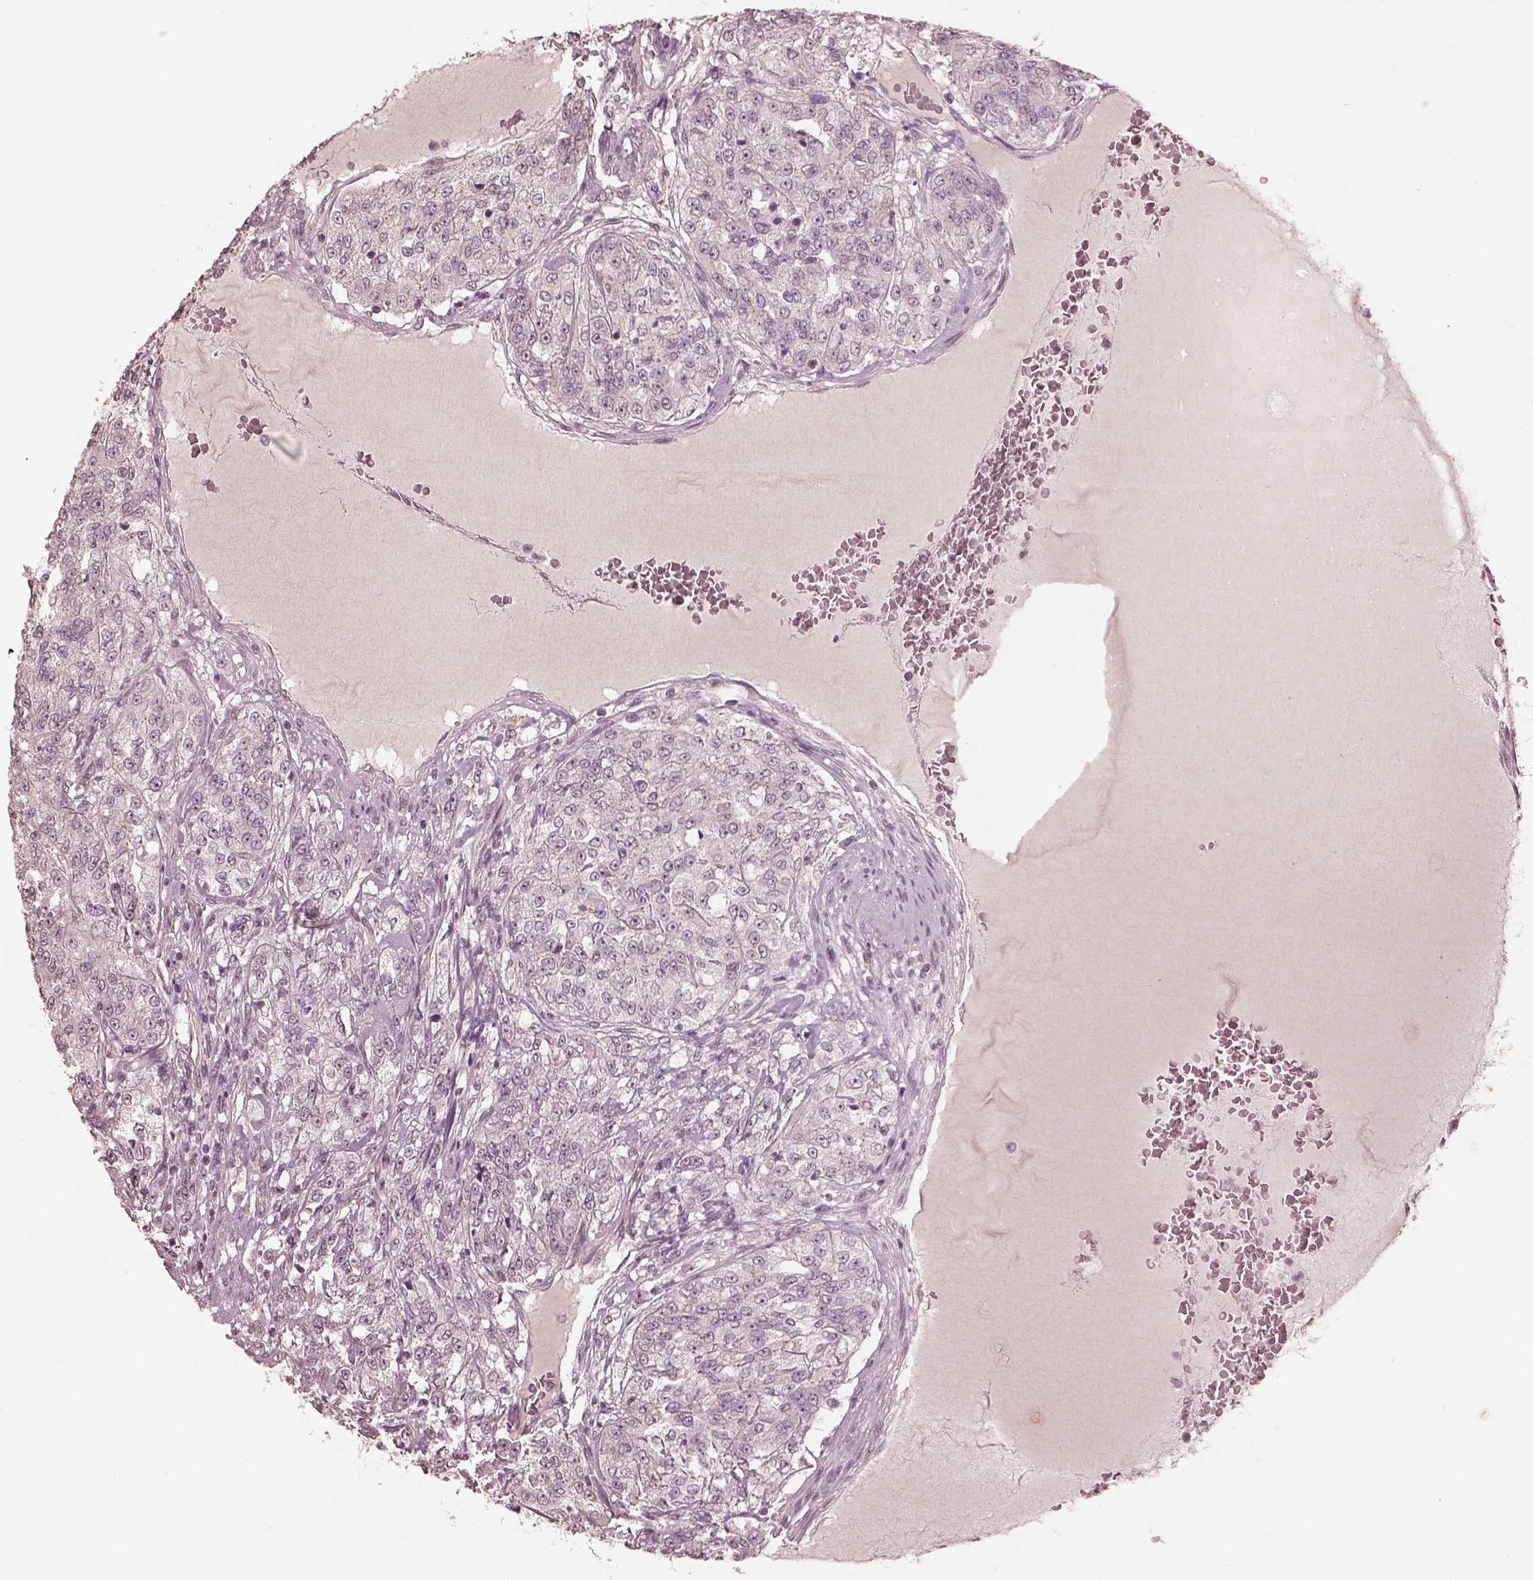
{"staining": {"intensity": "negative", "quantity": "none", "location": "none"}, "tissue": "renal cancer", "cell_type": "Tumor cells", "image_type": "cancer", "snomed": [{"axis": "morphology", "description": "Adenocarcinoma, NOS"}, {"axis": "topography", "description": "Kidney"}], "caption": "There is no significant staining in tumor cells of renal adenocarcinoma. (Immunohistochemistry, brightfield microscopy, high magnification).", "gene": "SLC7A4", "patient": {"sex": "female", "age": 63}}